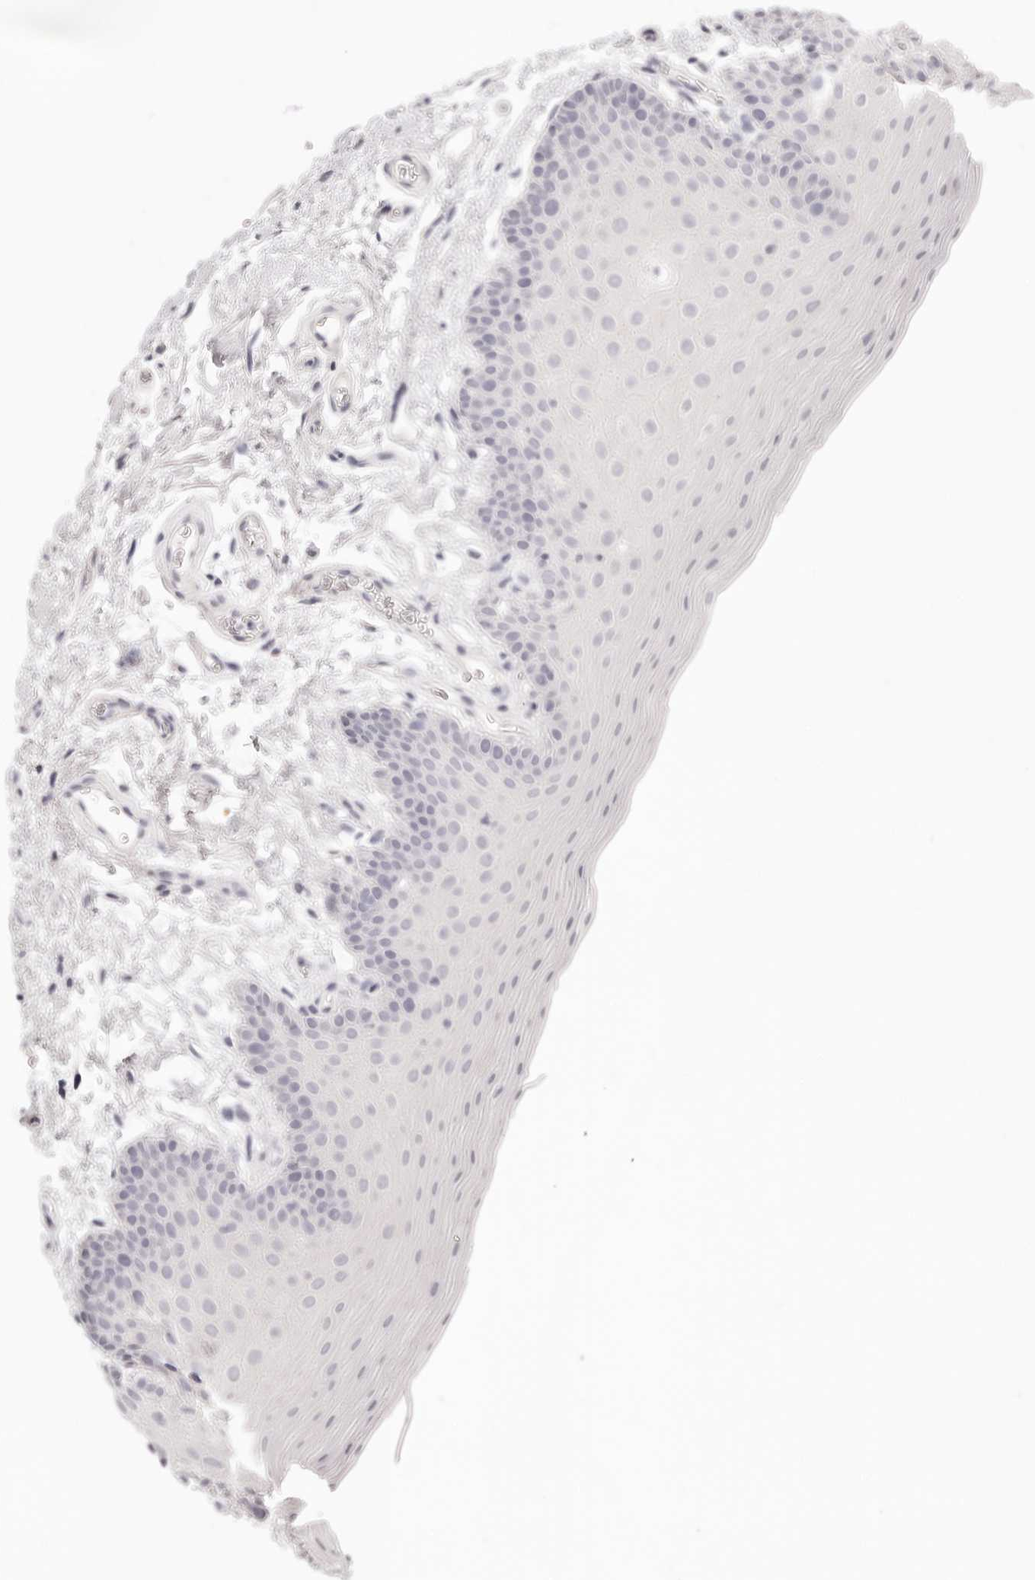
{"staining": {"intensity": "negative", "quantity": "none", "location": "none"}, "tissue": "oral mucosa", "cell_type": "Squamous epithelial cells", "image_type": "normal", "snomed": [{"axis": "morphology", "description": "Normal tissue, NOS"}, {"axis": "topography", "description": "Oral tissue"}], "caption": "Immunohistochemistry (IHC) photomicrograph of benign human oral mucosa stained for a protein (brown), which demonstrates no positivity in squamous epithelial cells. (Stains: DAB IHC with hematoxylin counter stain, Microscopy: brightfield microscopy at high magnification).", "gene": "FABP1", "patient": {"sex": "male", "age": 62}}